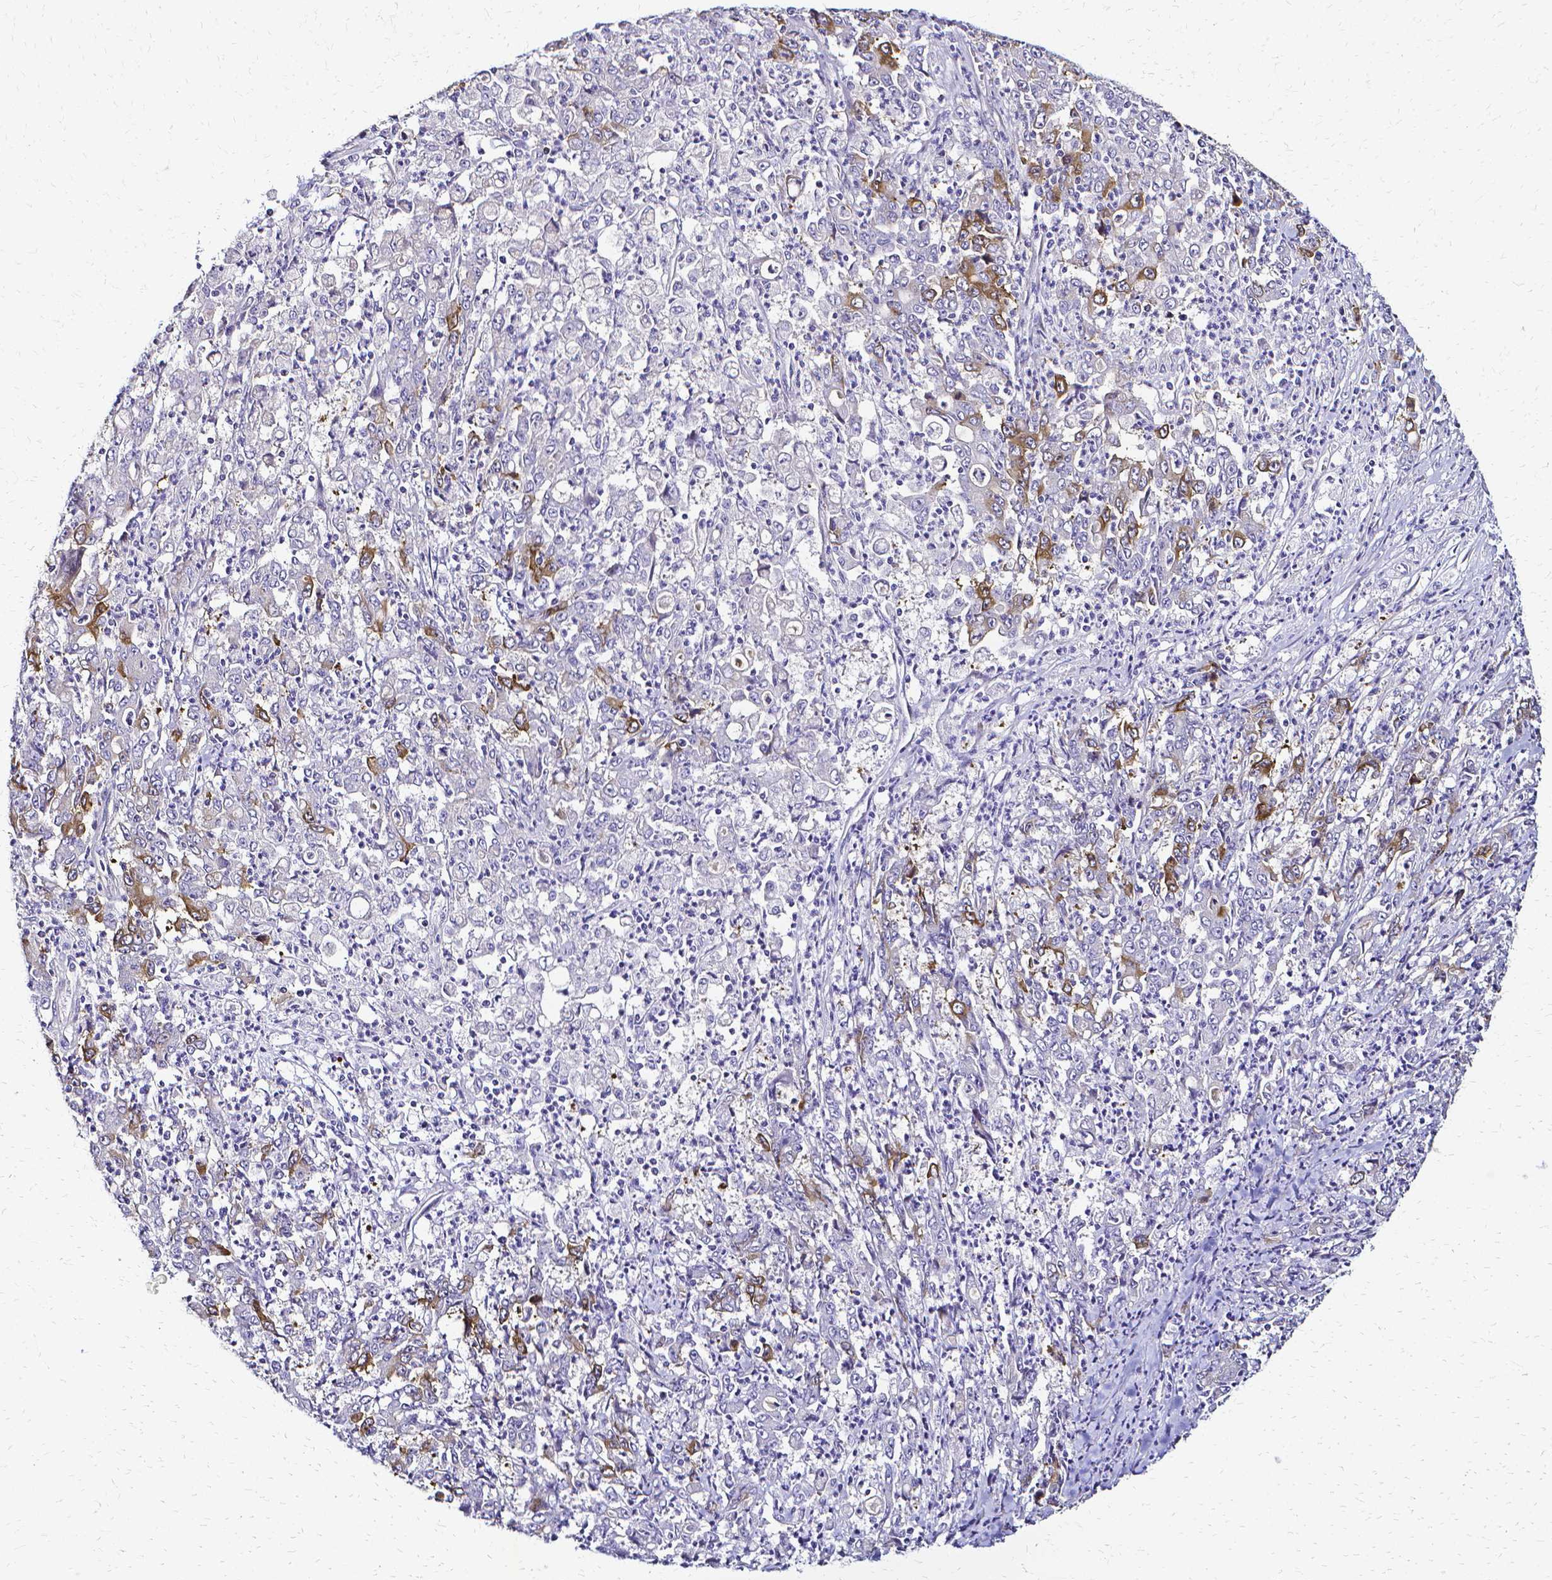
{"staining": {"intensity": "strong", "quantity": "<25%", "location": "cytoplasmic/membranous"}, "tissue": "stomach cancer", "cell_type": "Tumor cells", "image_type": "cancer", "snomed": [{"axis": "morphology", "description": "Adenocarcinoma, NOS"}, {"axis": "topography", "description": "Stomach, lower"}], "caption": "Brown immunohistochemical staining in stomach cancer (adenocarcinoma) reveals strong cytoplasmic/membranous expression in about <25% of tumor cells.", "gene": "CCNB1", "patient": {"sex": "female", "age": 71}}